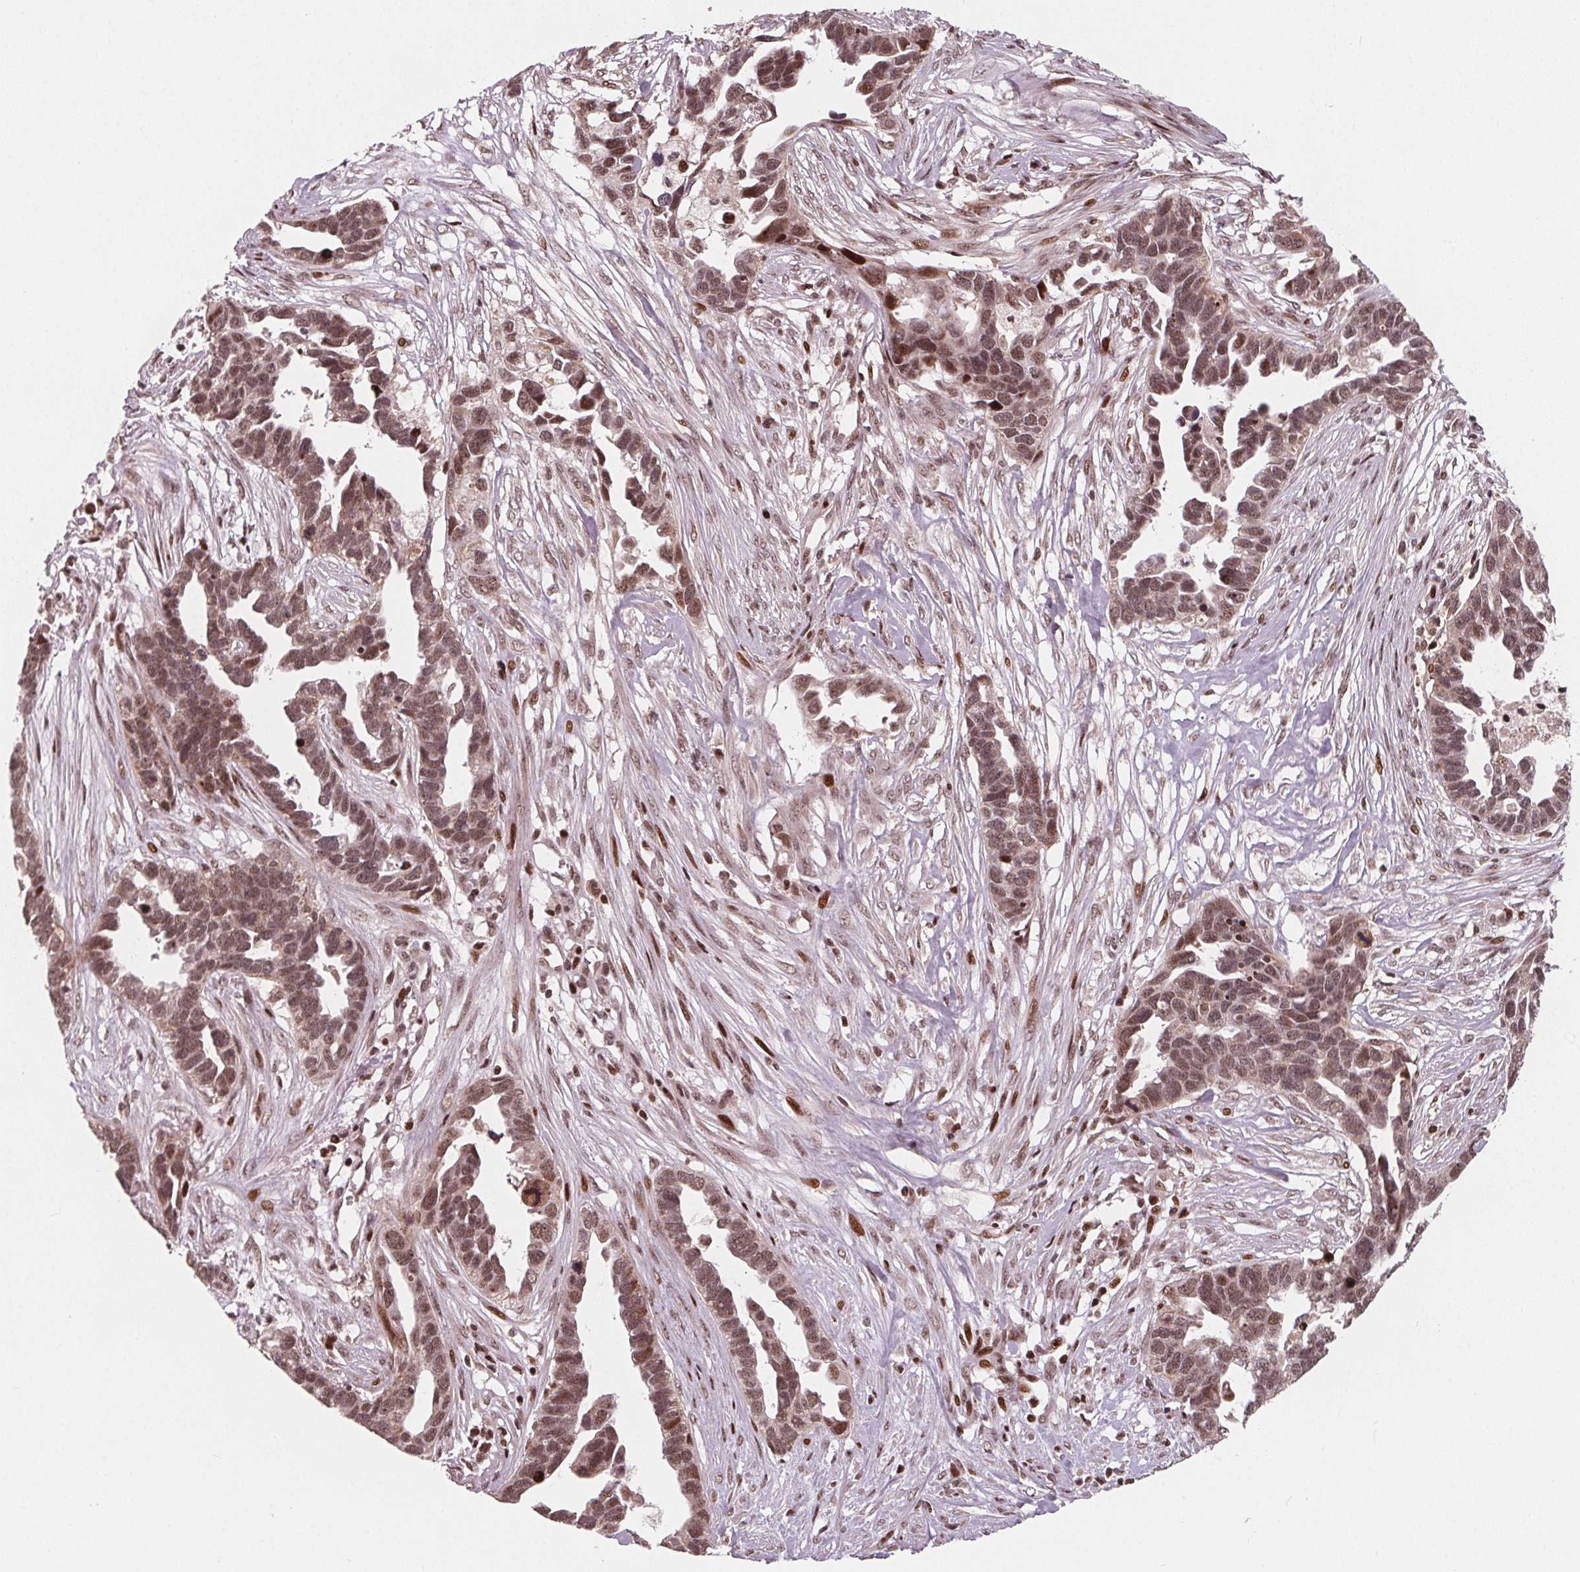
{"staining": {"intensity": "moderate", "quantity": ">75%", "location": "cytoplasmic/membranous,nuclear"}, "tissue": "ovarian cancer", "cell_type": "Tumor cells", "image_type": "cancer", "snomed": [{"axis": "morphology", "description": "Cystadenocarcinoma, serous, NOS"}, {"axis": "topography", "description": "Ovary"}], "caption": "Immunohistochemical staining of human ovarian cancer demonstrates medium levels of moderate cytoplasmic/membranous and nuclear protein staining in approximately >75% of tumor cells.", "gene": "SNRNP35", "patient": {"sex": "female", "age": 54}}